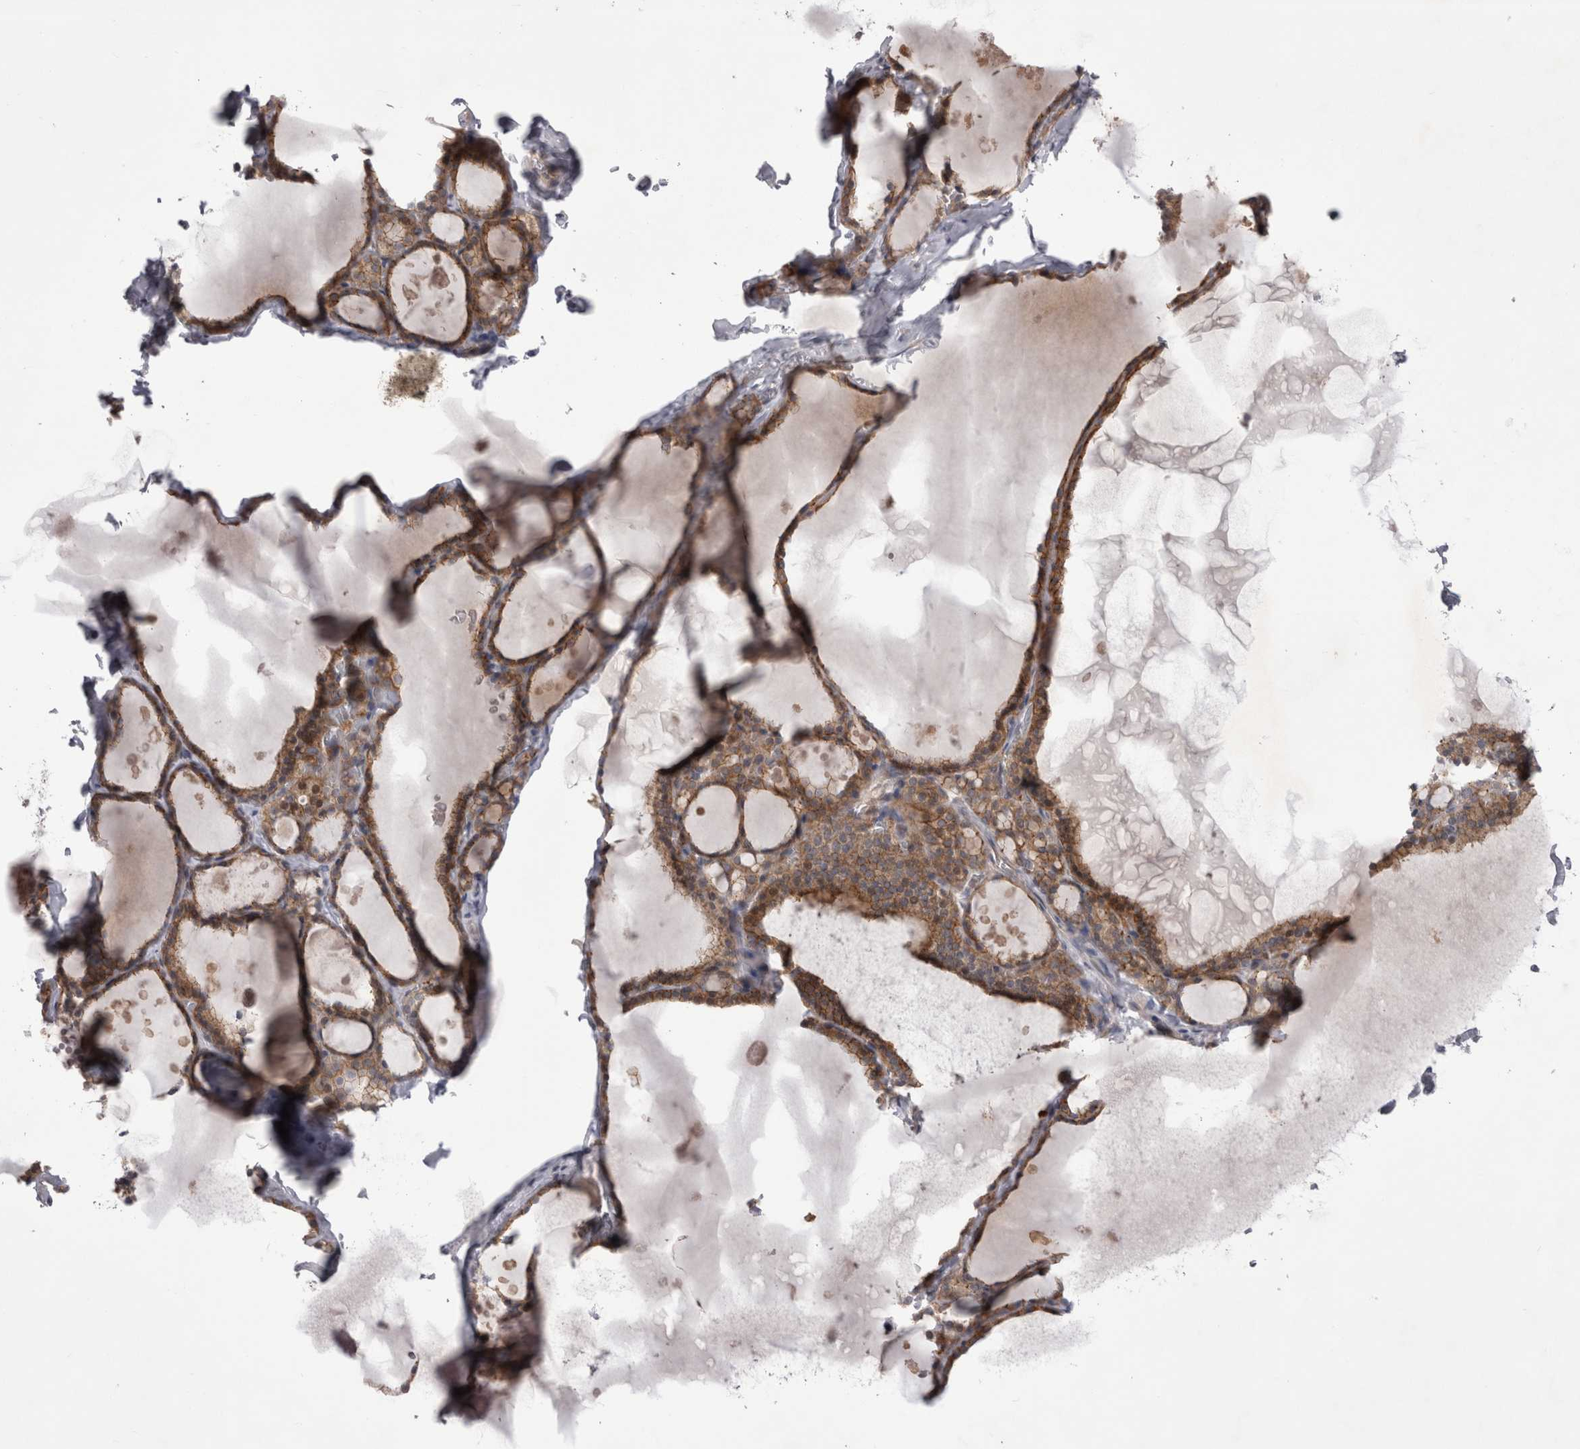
{"staining": {"intensity": "moderate", "quantity": ">75%", "location": "cytoplasmic/membranous"}, "tissue": "thyroid gland", "cell_type": "Glandular cells", "image_type": "normal", "snomed": [{"axis": "morphology", "description": "Normal tissue, NOS"}, {"axis": "topography", "description": "Thyroid gland"}], "caption": "Protein positivity by immunohistochemistry (IHC) shows moderate cytoplasmic/membranous expression in about >75% of glandular cells in unremarkable thyroid gland.", "gene": "NENF", "patient": {"sex": "male", "age": 56}}